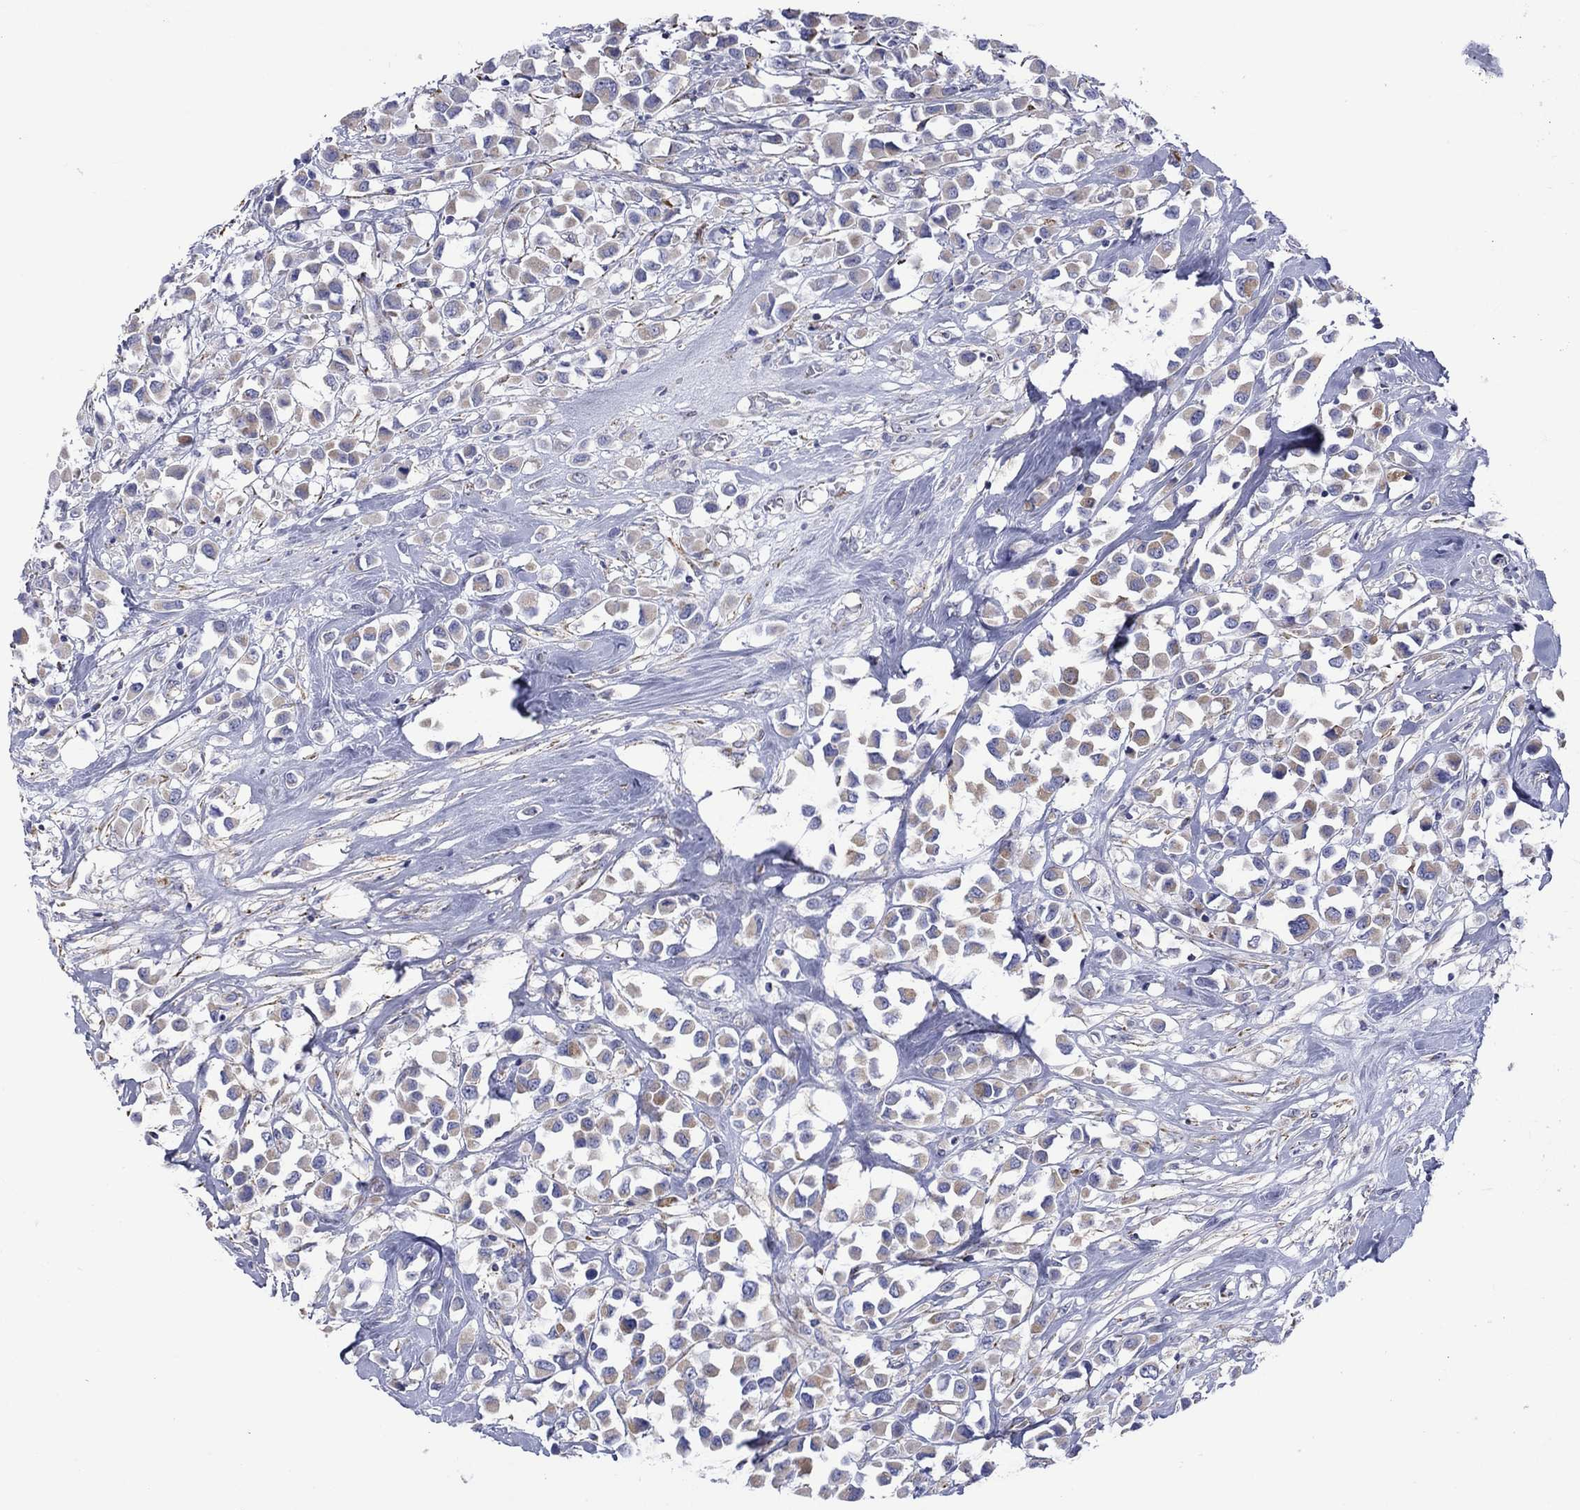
{"staining": {"intensity": "weak", "quantity": "25%-75%", "location": "cytoplasmic/membranous"}, "tissue": "breast cancer", "cell_type": "Tumor cells", "image_type": "cancer", "snomed": [{"axis": "morphology", "description": "Duct carcinoma"}, {"axis": "topography", "description": "Breast"}], "caption": "A micrograph of invasive ductal carcinoma (breast) stained for a protein reveals weak cytoplasmic/membranous brown staining in tumor cells.", "gene": "CISD1", "patient": {"sex": "female", "age": 61}}